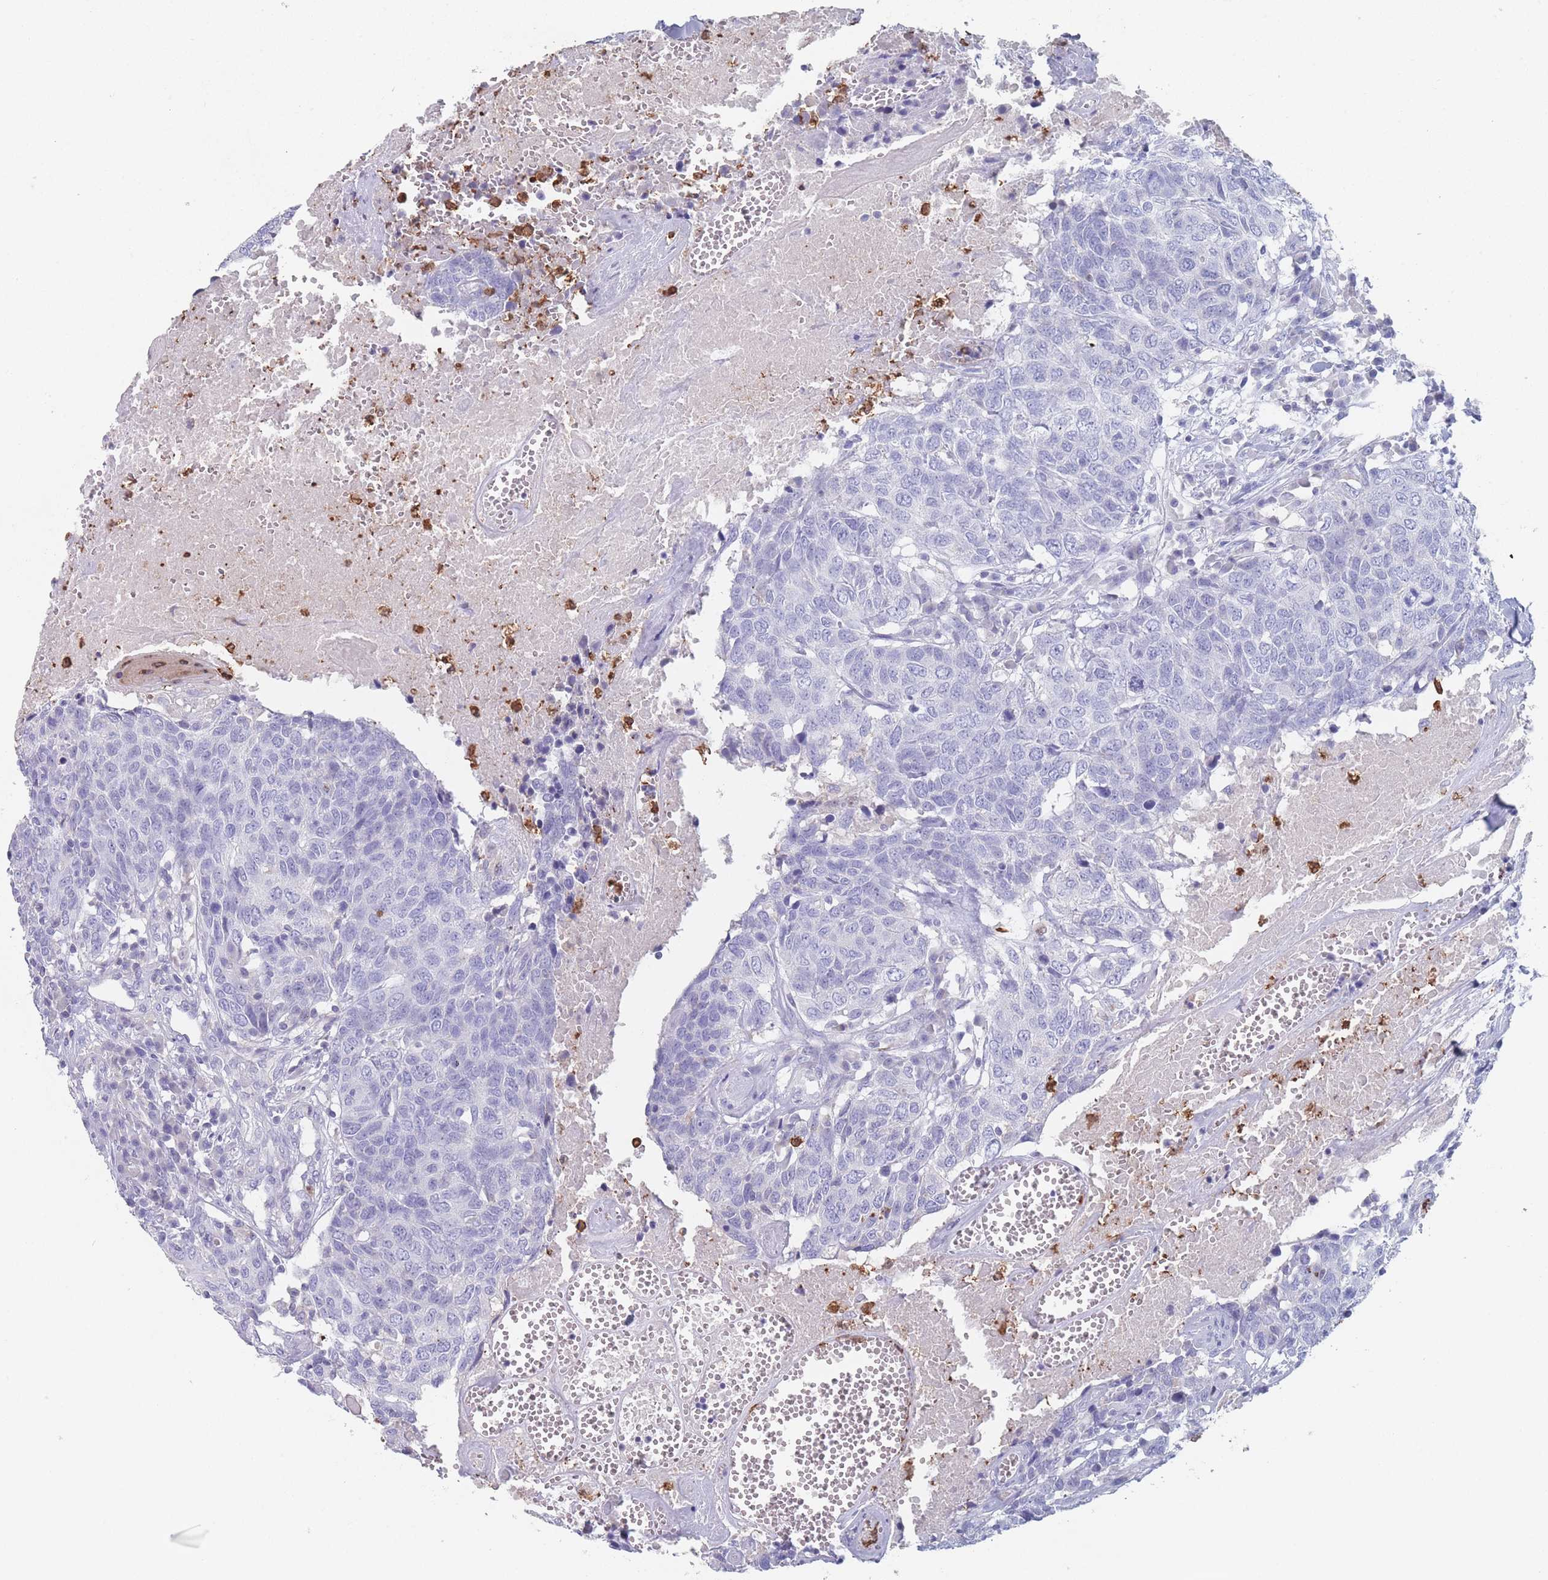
{"staining": {"intensity": "negative", "quantity": "none", "location": "none"}, "tissue": "head and neck cancer", "cell_type": "Tumor cells", "image_type": "cancer", "snomed": [{"axis": "morphology", "description": "Squamous cell carcinoma, NOS"}, {"axis": "topography", "description": "Head-Neck"}], "caption": "IHC of head and neck cancer shows no staining in tumor cells.", "gene": "ATP1A3", "patient": {"sex": "male", "age": 66}}